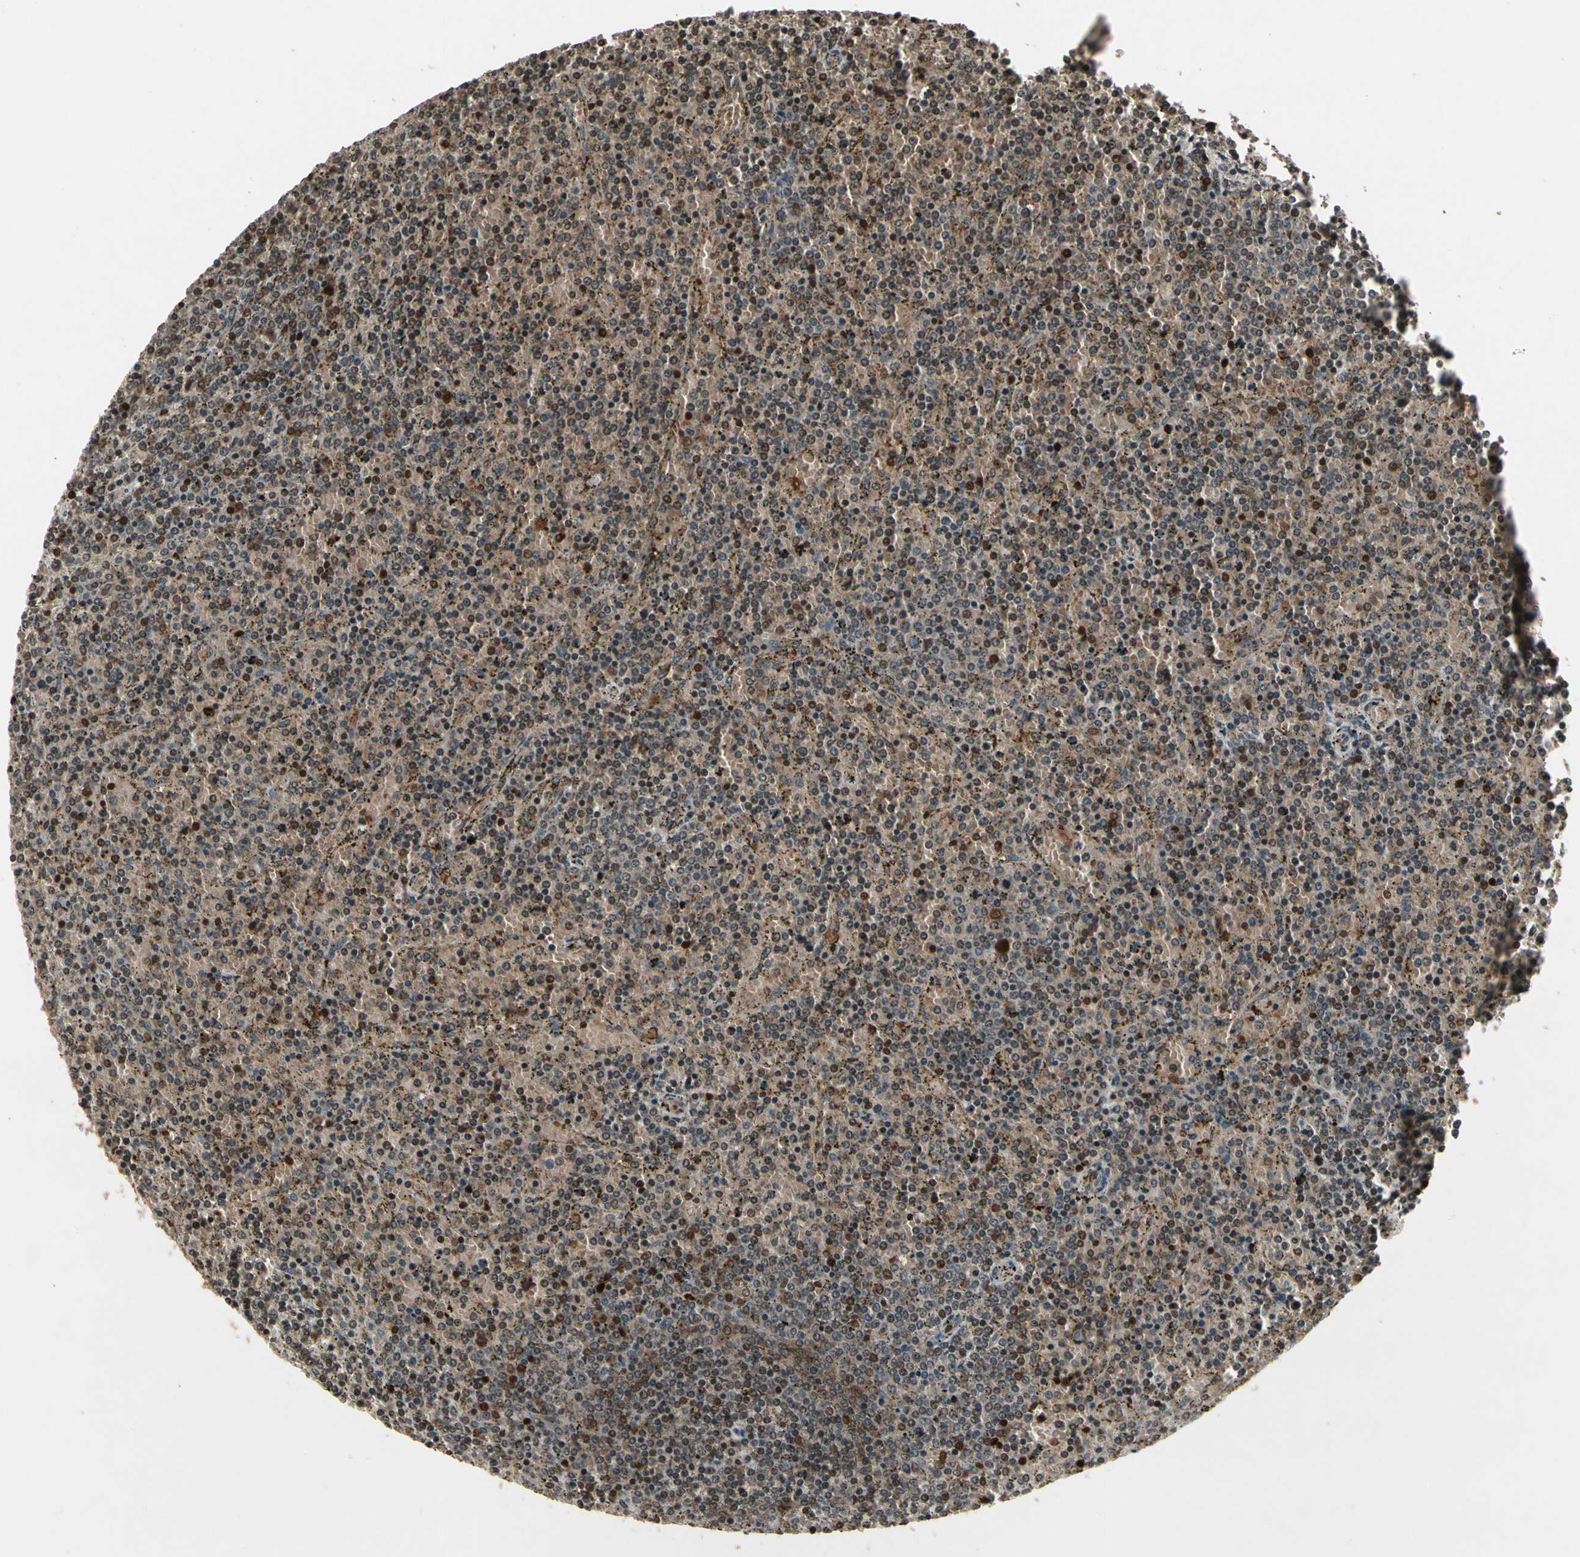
{"staining": {"intensity": "moderate", "quantity": "25%-75%", "location": "cytoplasmic/membranous,nuclear"}, "tissue": "lymphoma", "cell_type": "Tumor cells", "image_type": "cancer", "snomed": [{"axis": "morphology", "description": "Malignant lymphoma, non-Hodgkin's type, Low grade"}, {"axis": "topography", "description": "Spleen"}], "caption": "Lymphoma stained with a brown dye demonstrates moderate cytoplasmic/membranous and nuclear positive staining in about 25%-75% of tumor cells.", "gene": "GLRX", "patient": {"sex": "female", "age": 77}}